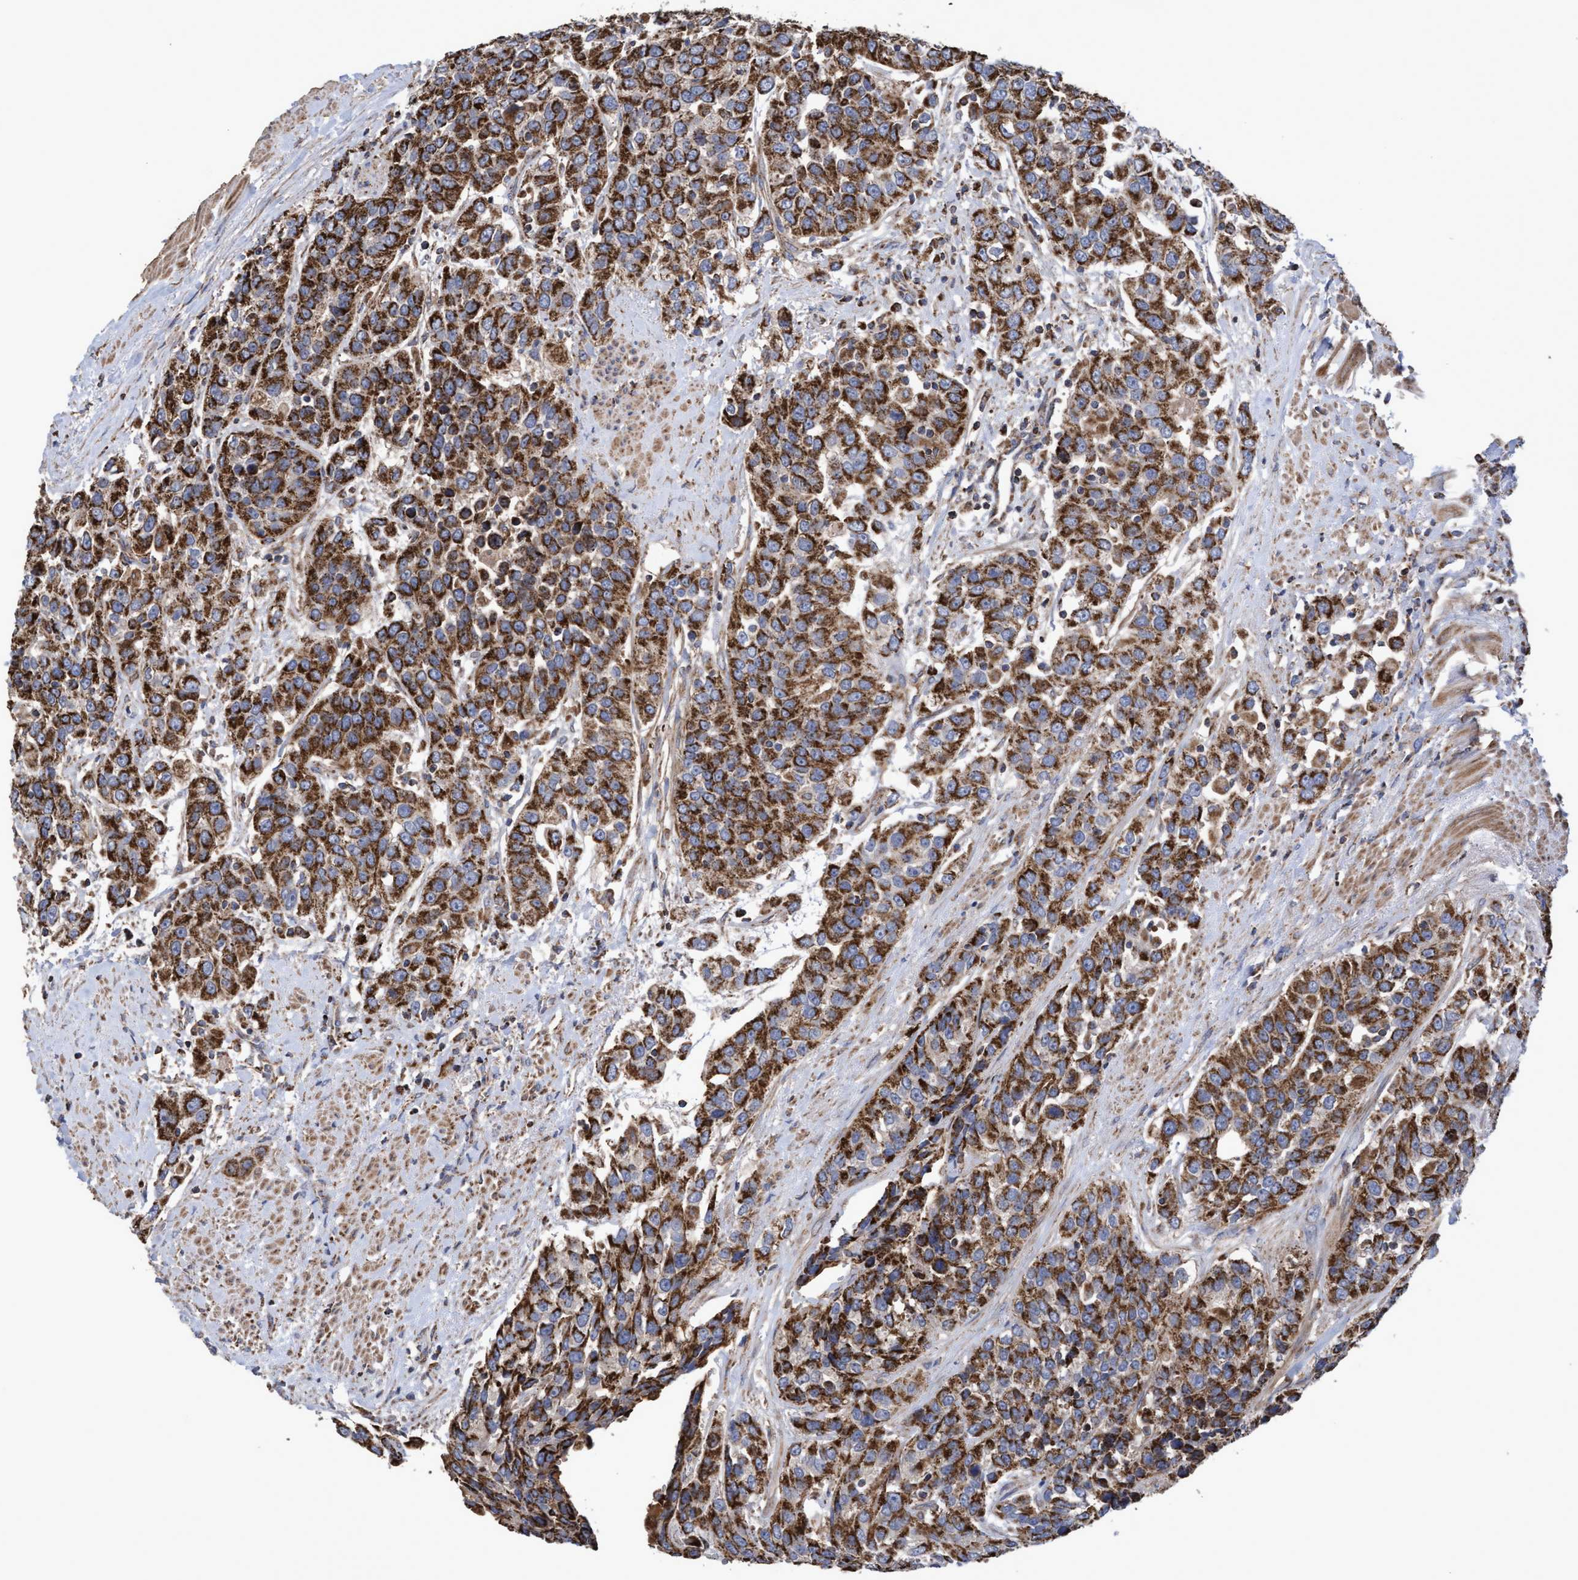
{"staining": {"intensity": "strong", "quantity": ">75%", "location": "cytoplasmic/membranous"}, "tissue": "urothelial cancer", "cell_type": "Tumor cells", "image_type": "cancer", "snomed": [{"axis": "morphology", "description": "Urothelial carcinoma, High grade"}, {"axis": "topography", "description": "Urinary bladder"}], "caption": "Urothelial cancer stained for a protein demonstrates strong cytoplasmic/membranous positivity in tumor cells.", "gene": "COBL", "patient": {"sex": "female", "age": 80}}